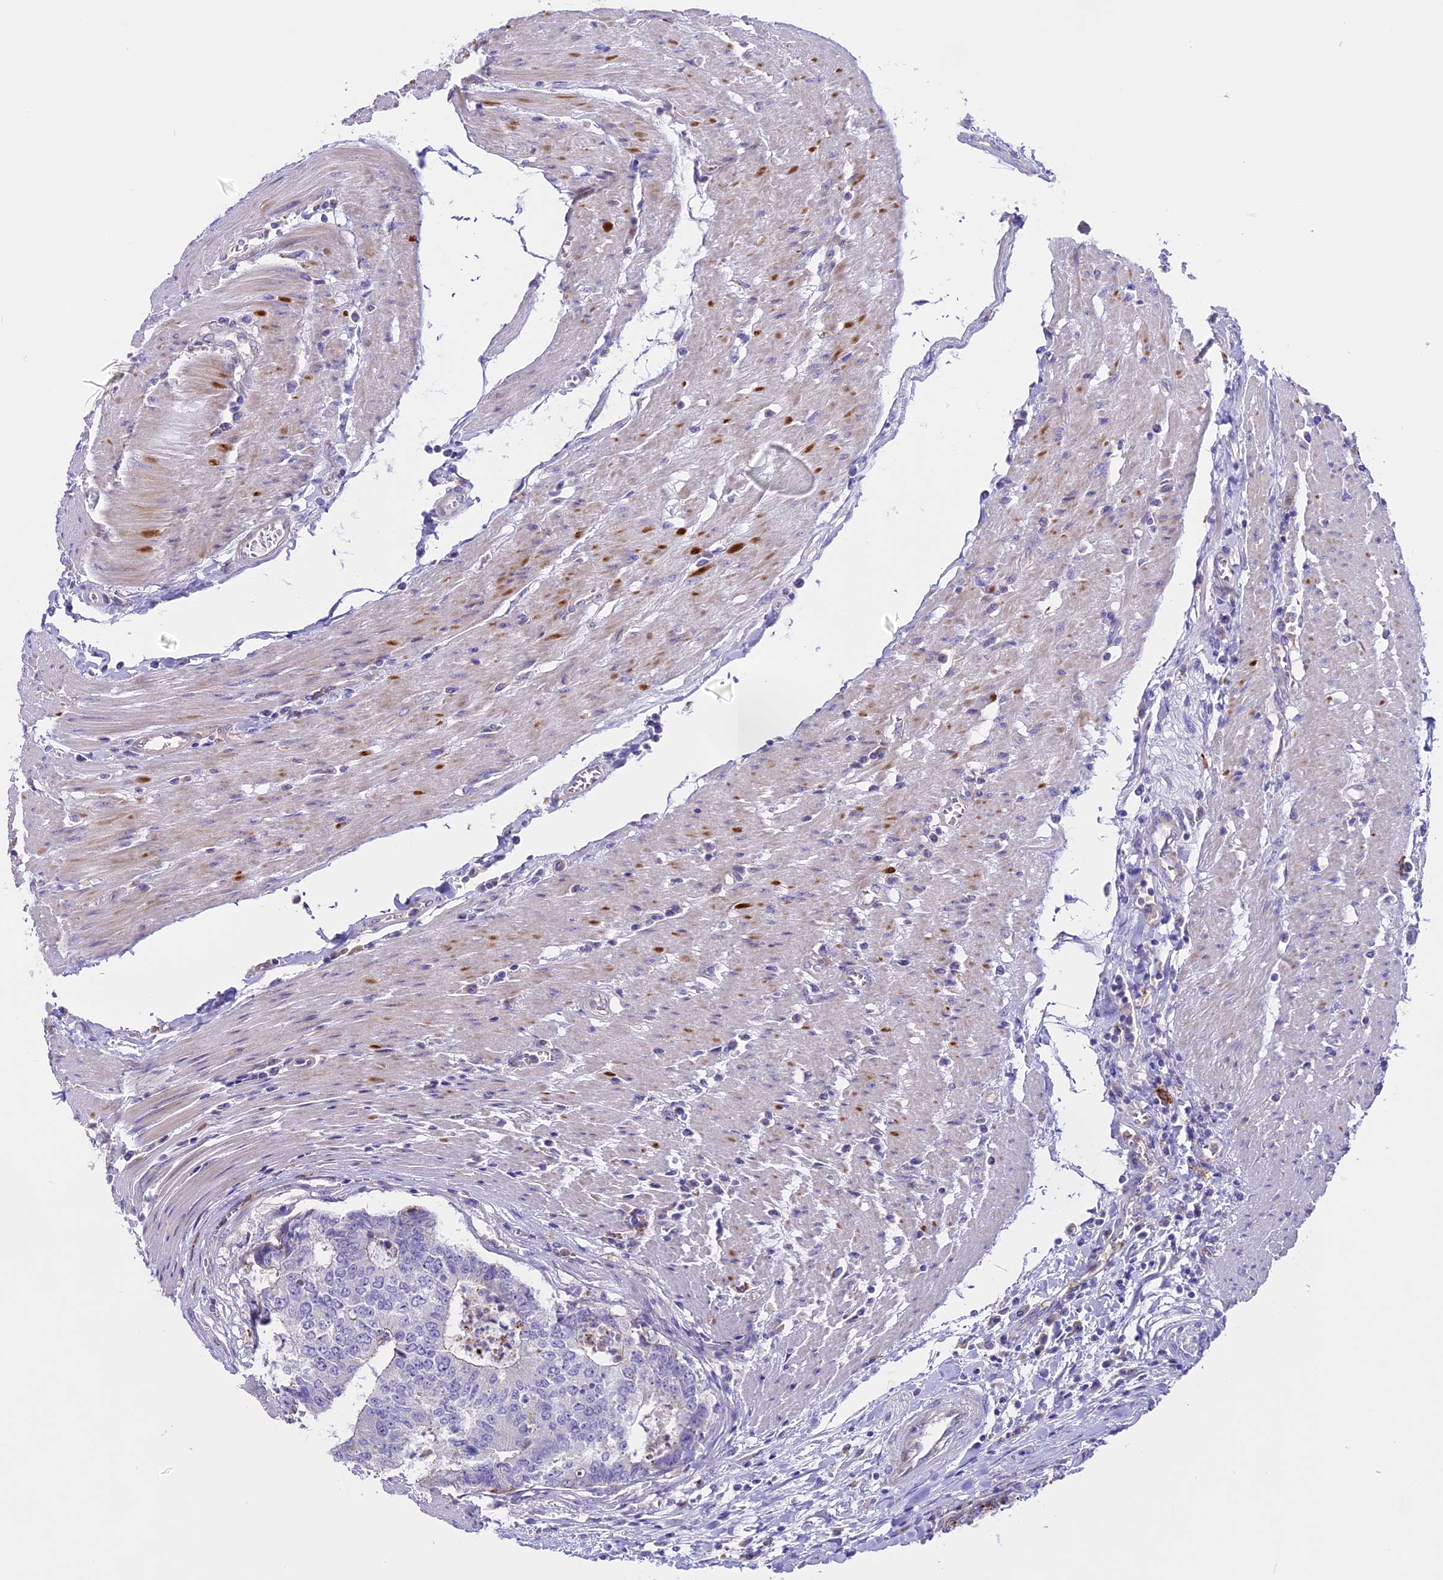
{"staining": {"intensity": "negative", "quantity": "none", "location": "none"}, "tissue": "colorectal cancer", "cell_type": "Tumor cells", "image_type": "cancer", "snomed": [{"axis": "morphology", "description": "Adenocarcinoma, NOS"}, {"axis": "topography", "description": "Colon"}], "caption": "This is an IHC histopathology image of adenocarcinoma (colorectal). There is no positivity in tumor cells.", "gene": "NOD2", "patient": {"sex": "female", "age": 67}}